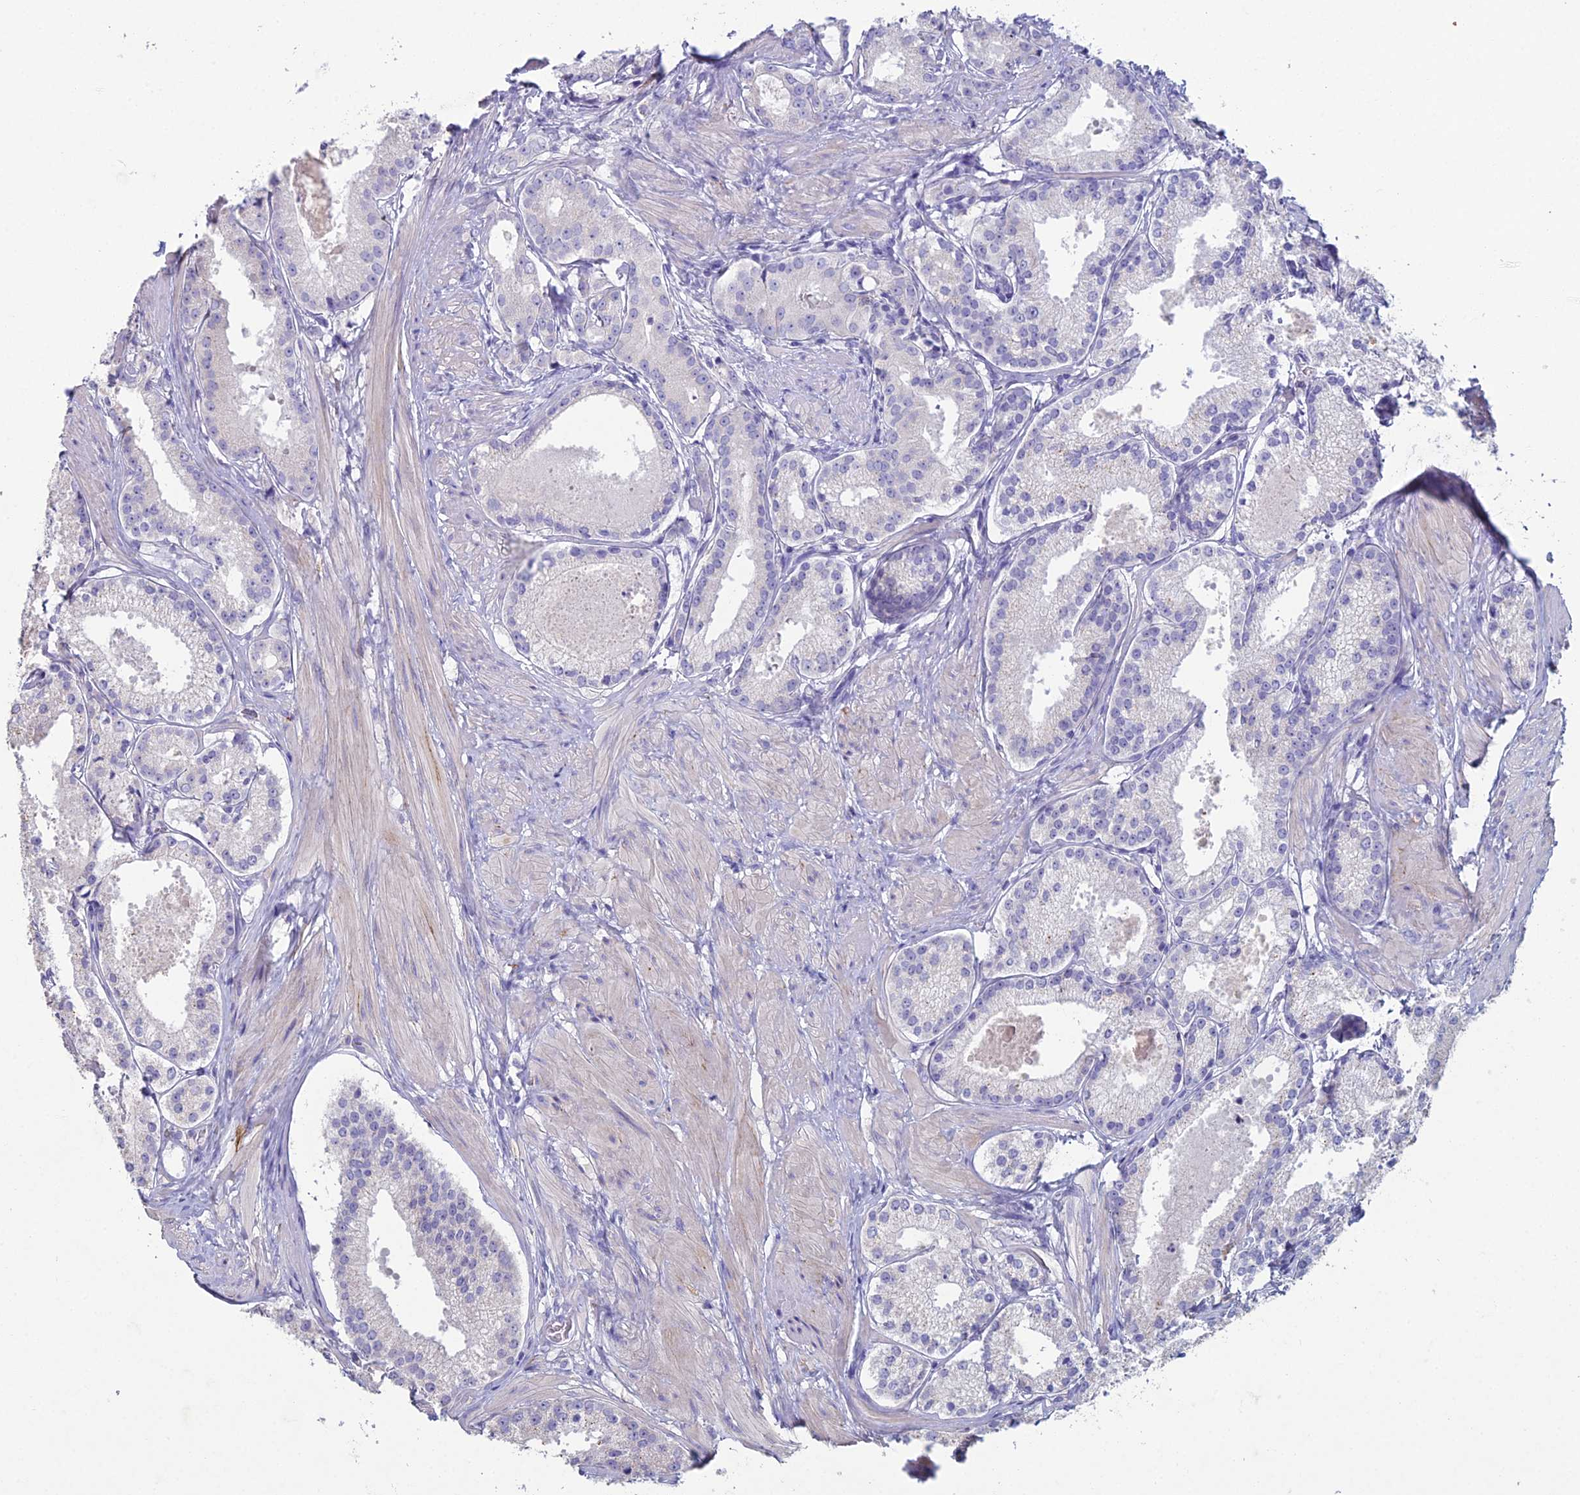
{"staining": {"intensity": "negative", "quantity": "none", "location": "none"}, "tissue": "prostate cancer", "cell_type": "Tumor cells", "image_type": "cancer", "snomed": [{"axis": "morphology", "description": "Adenocarcinoma, Low grade"}, {"axis": "topography", "description": "Prostate"}], "caption": "A high-resolution histopathology image shows immunohistochemistry (IHC) staining of prostate cancer (low-grade adenocarcinoma), which exhibits no significant expression in tumor cells. The staining is performed using DAB (3,3'-diaminobenzidine) brown chromogen with nuclei counter-stained in using hematoxylin.", "gene": "NCAM1", "patient": {"sex": "male", "age": 57}}